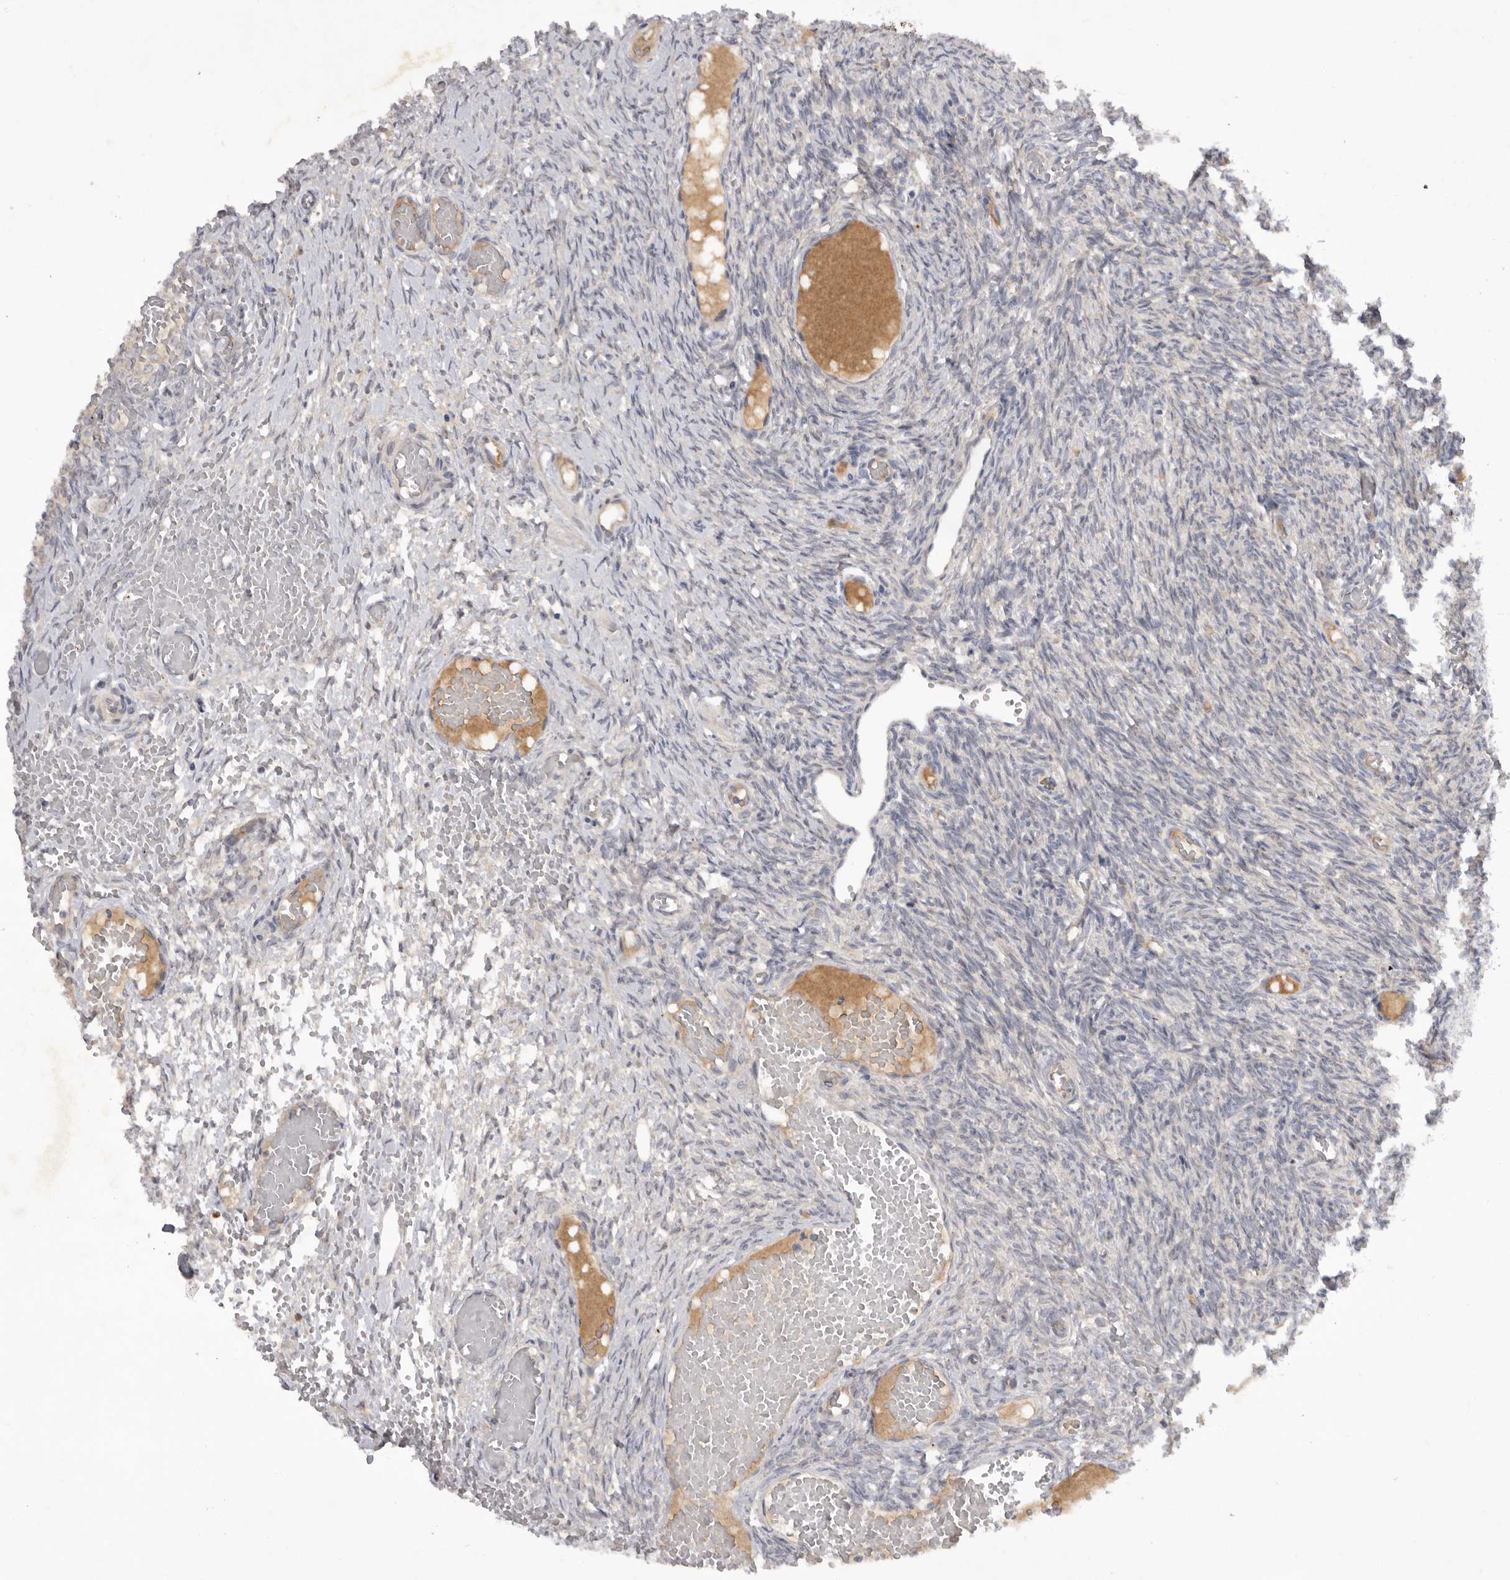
{"staining": {"intensity": "moderate", "quantity": "25%-75%", "location": "cytoplasmic/membranous"}, "tissue": "ovary", "cell_type": "Follicle cells", "image_type": "normal", "snomed": [{"axis": "morphology", "description": "Adenocarcinoma, NOS"}, {"axis": "topography", "description": "Endometrium"}], "caption": "This micrograph exhibits IHC staining of benign human ovary, with medium moderate cytoplasmic/membranous expression in about 25%-75% of follicle cells.", "gene": "DHDDS", "patient": {"sex": "female", "age": 32}}